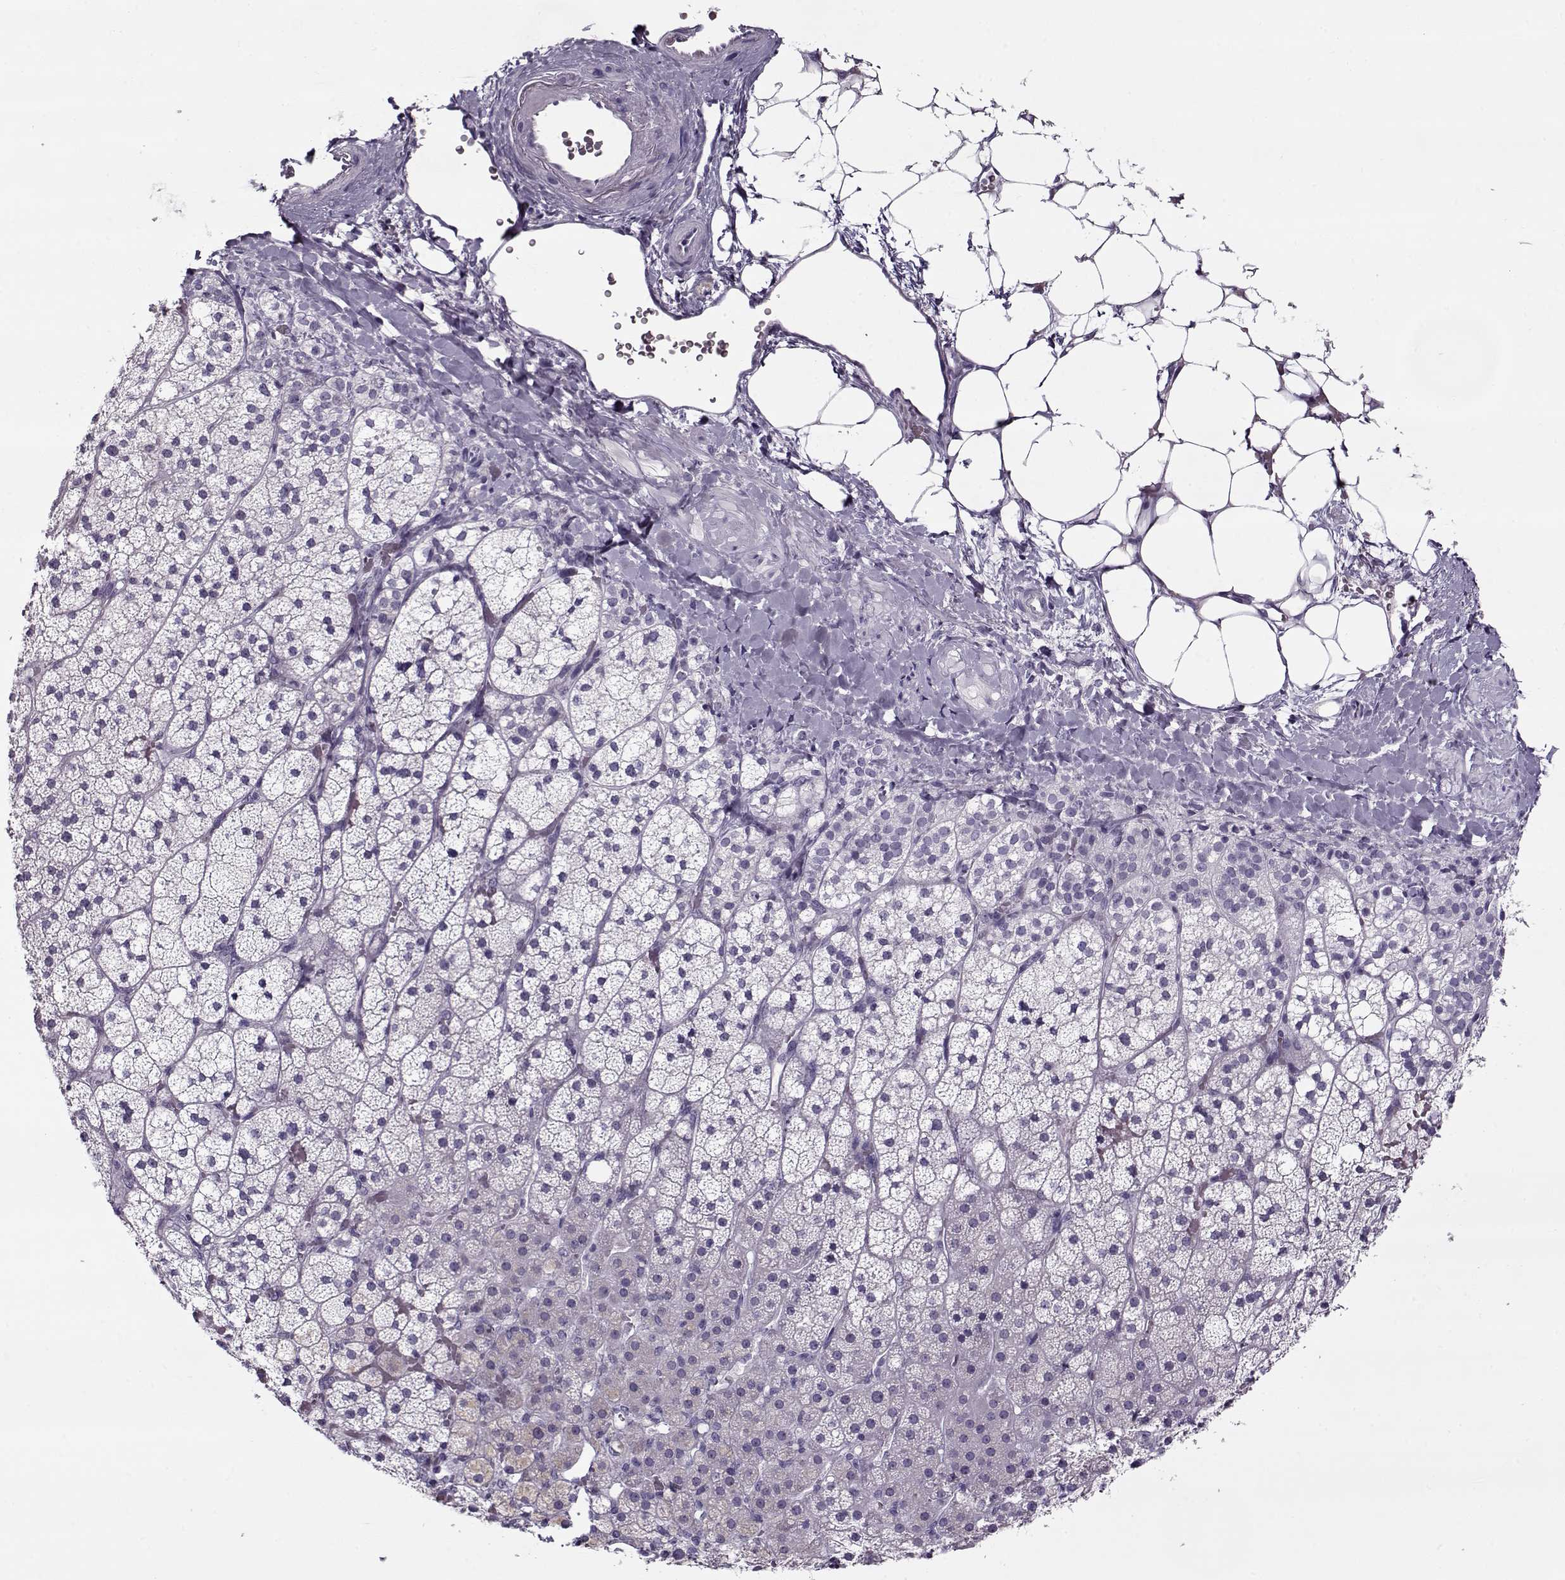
{"staining": {"intensity": "negative", "quantity": "none", "location": "none"}, "tissue": "adrenal gland", "cell_type": "Glandular cells", "image_type": "normal", "snomed": [{"axis": "morphology", "description": "Normal tissue, NOS"}, {"axis": "topography", "description": "Adrenal gland"}], "caption": "Image shows no significant protein staining in glandular cells of normal adrenal gland.", "gene": "GAGE10", "patient": {"sex": "male", "age": 53}}